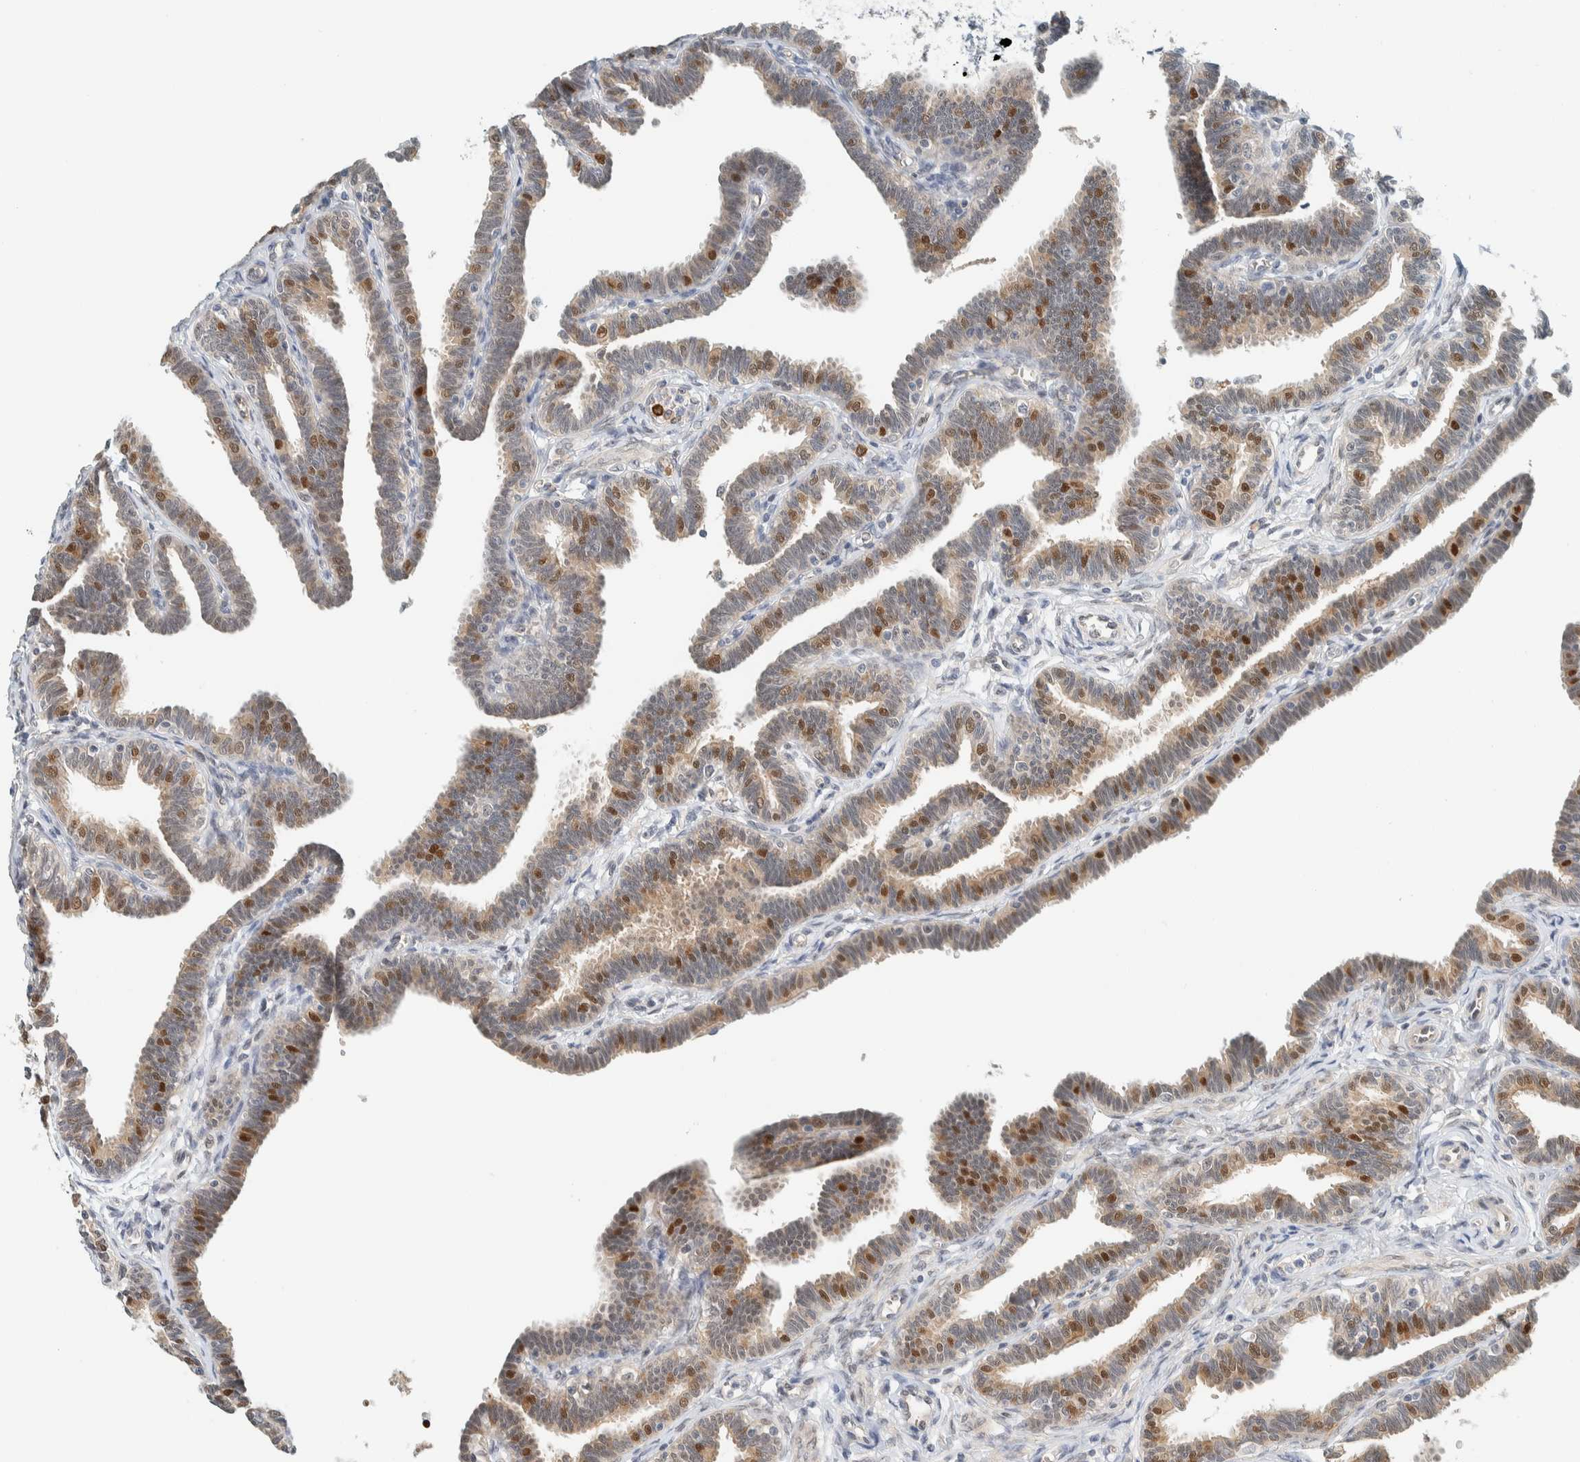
{"staining": {"intensity": "moderate", "quantity": "25%-75%", "location": "cytoplasmic/membranous,nuclear"}, "tissue": "fallopian tube", "cell_type": "Glandular cells", "image_type": "normal", "snomed": [{"axis": "morphology", "description": "Normal tissue, NOS"}, {"axis": "topography", "description": "Fallopian tube"}, {"axis": "topography", "description": "Ovary"}], "caption": "Immunohistochemical staining of unremarkable human fallopian tube reveals moderate cytoplasmic/membranous,nuclear protein staining in approximately 25%-75% of glandular cells. The protein is stained brown, and the nuclei are stained in blue (DAB IHC with brightfield microscopy, high magnification).", "gene": "TSTD2", "patient": {"sex": "female", "age": 23}}